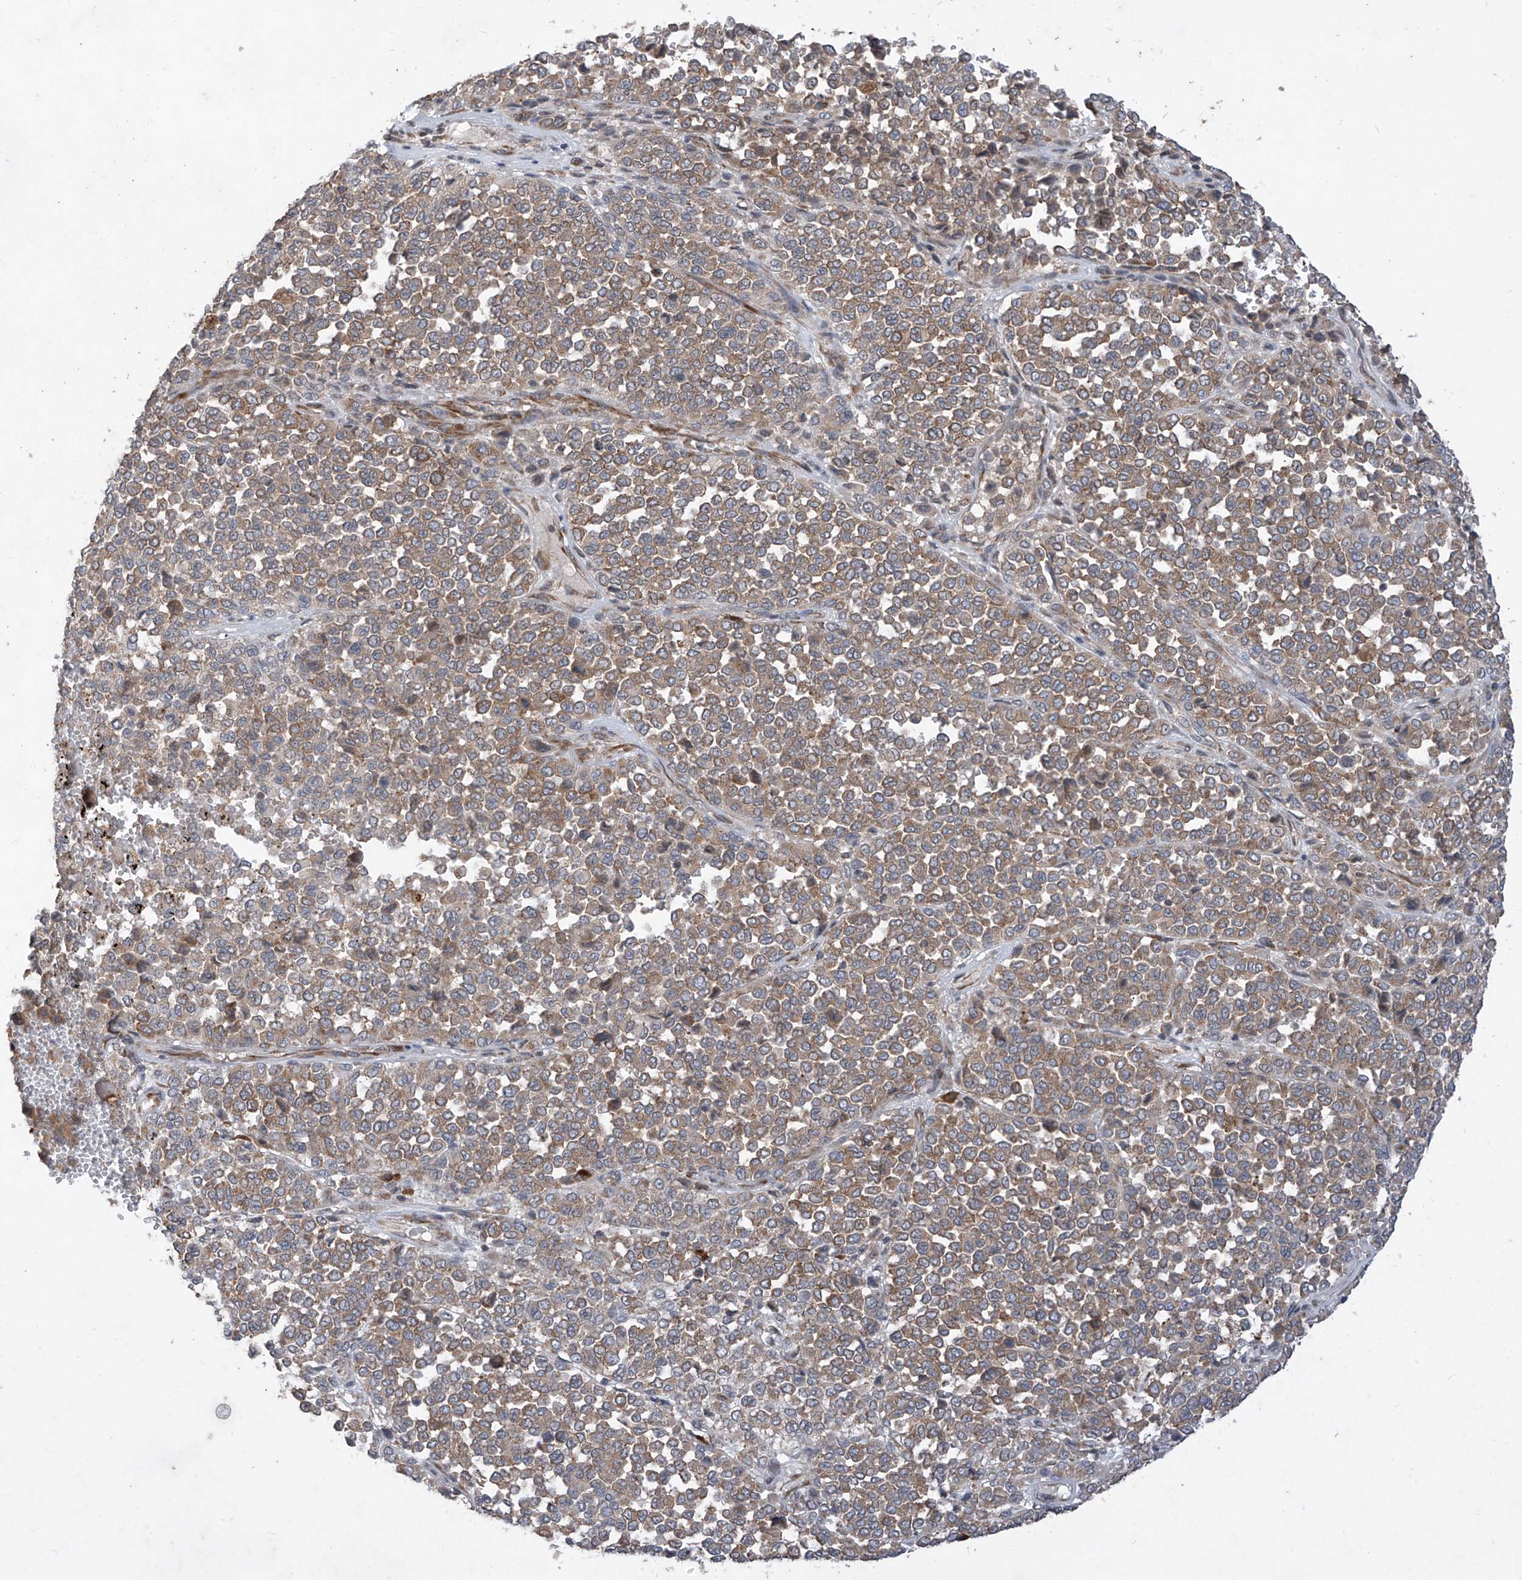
{"staining": {"intensity": "weak", "quantity": ">75%", "location": "cytoplasmic/membranous"}, "tissue": "melanoma", "cell_type": "Tumor cells", "image_type": "cancer", "snomed": [{"axis": "morphology", "description": "Malignant melanoma, Metastatic site"}, {"axis": "topography", "description": "Pancreas"}], "caption": "The immunohistochemical stain labels weak cytoplasmic/membranous positivity in tumor cells of malignant melanoma (metastatic site) tissue. (brown staining indicates protein expression, while blue staining denotes nuclei).", "gene": "RPL34", "patient": {"sex": "female", "age": 30}}